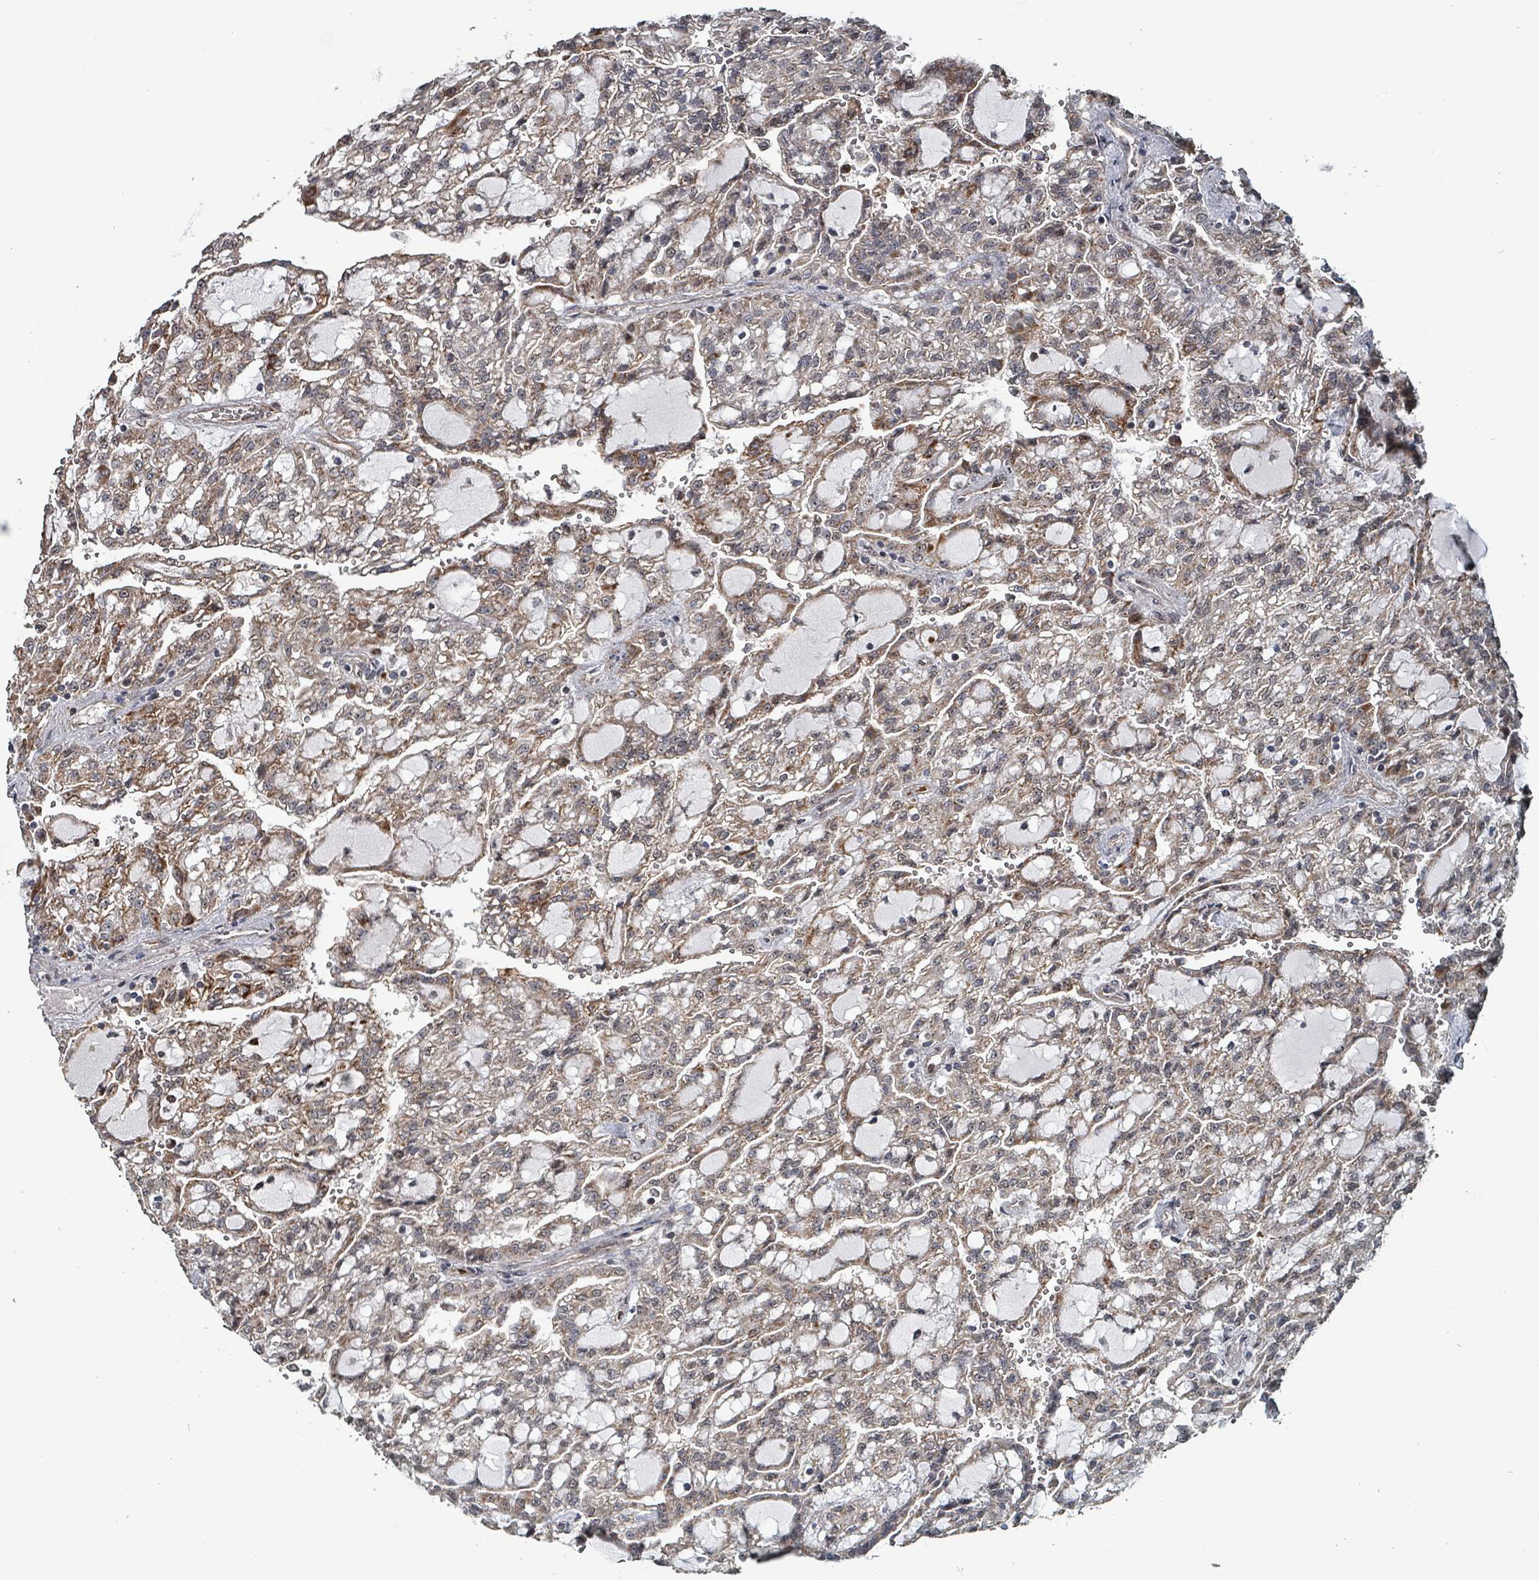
{"staining": {"intensity": "moderate", "quantity": ">75%", "location": "cytoplasmic/membranous"}, "tissue": "renal cancer", "cell_type": "Tumor cells", "image_type": "cancer", "snomed": [{"axis": "morphology", "description": "Adenocarcinoma, NOS"}, {"axis": "topography", "description": "Kidney"}], "caption": "An IHC image of tumor tissue is shown. Protein staining in brown highlights moderate cytoplasmic/membranous positivity in adenocarcinoma (renal) within tumor cells.", "gene": "MRPL4", "patient": {"sex": "male", "age": 63}}